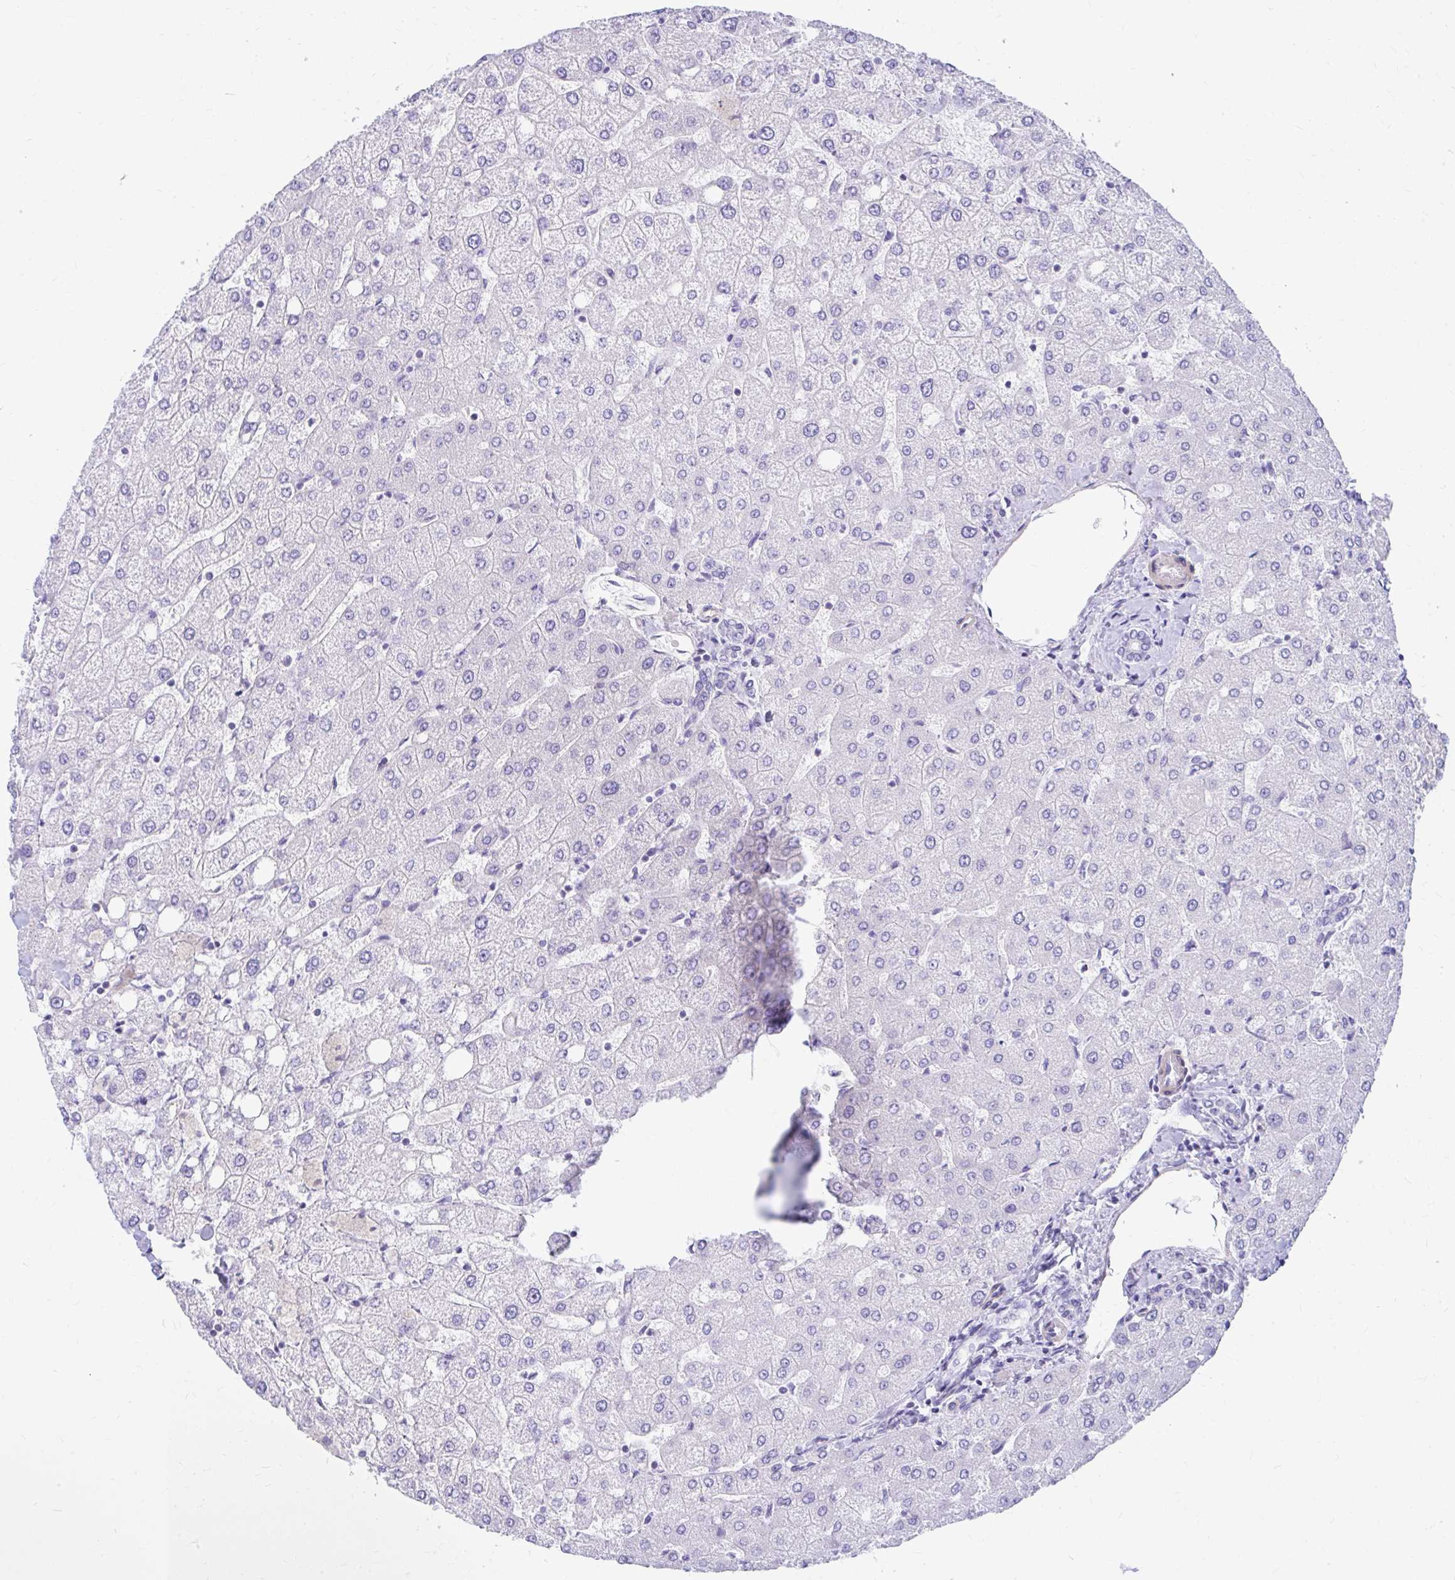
{"staining": {"intensity": "negative", "quantity": "none", "location": "none"}, "tissue": "liver", "cell_type": "Cholangiocytes", "image_type": "normal", "snomed": [{"axis": "morphology", "description": "Normal tissue, NOS"}, {"axis": "topography", "description": "Liver"}], "caption": "The immunohistochemistry (IHC) micrograph has no significant positivity in cholangiocytes of liver.", "gene": "RADIL", "patient": {"sex": "female", "age": 54}}